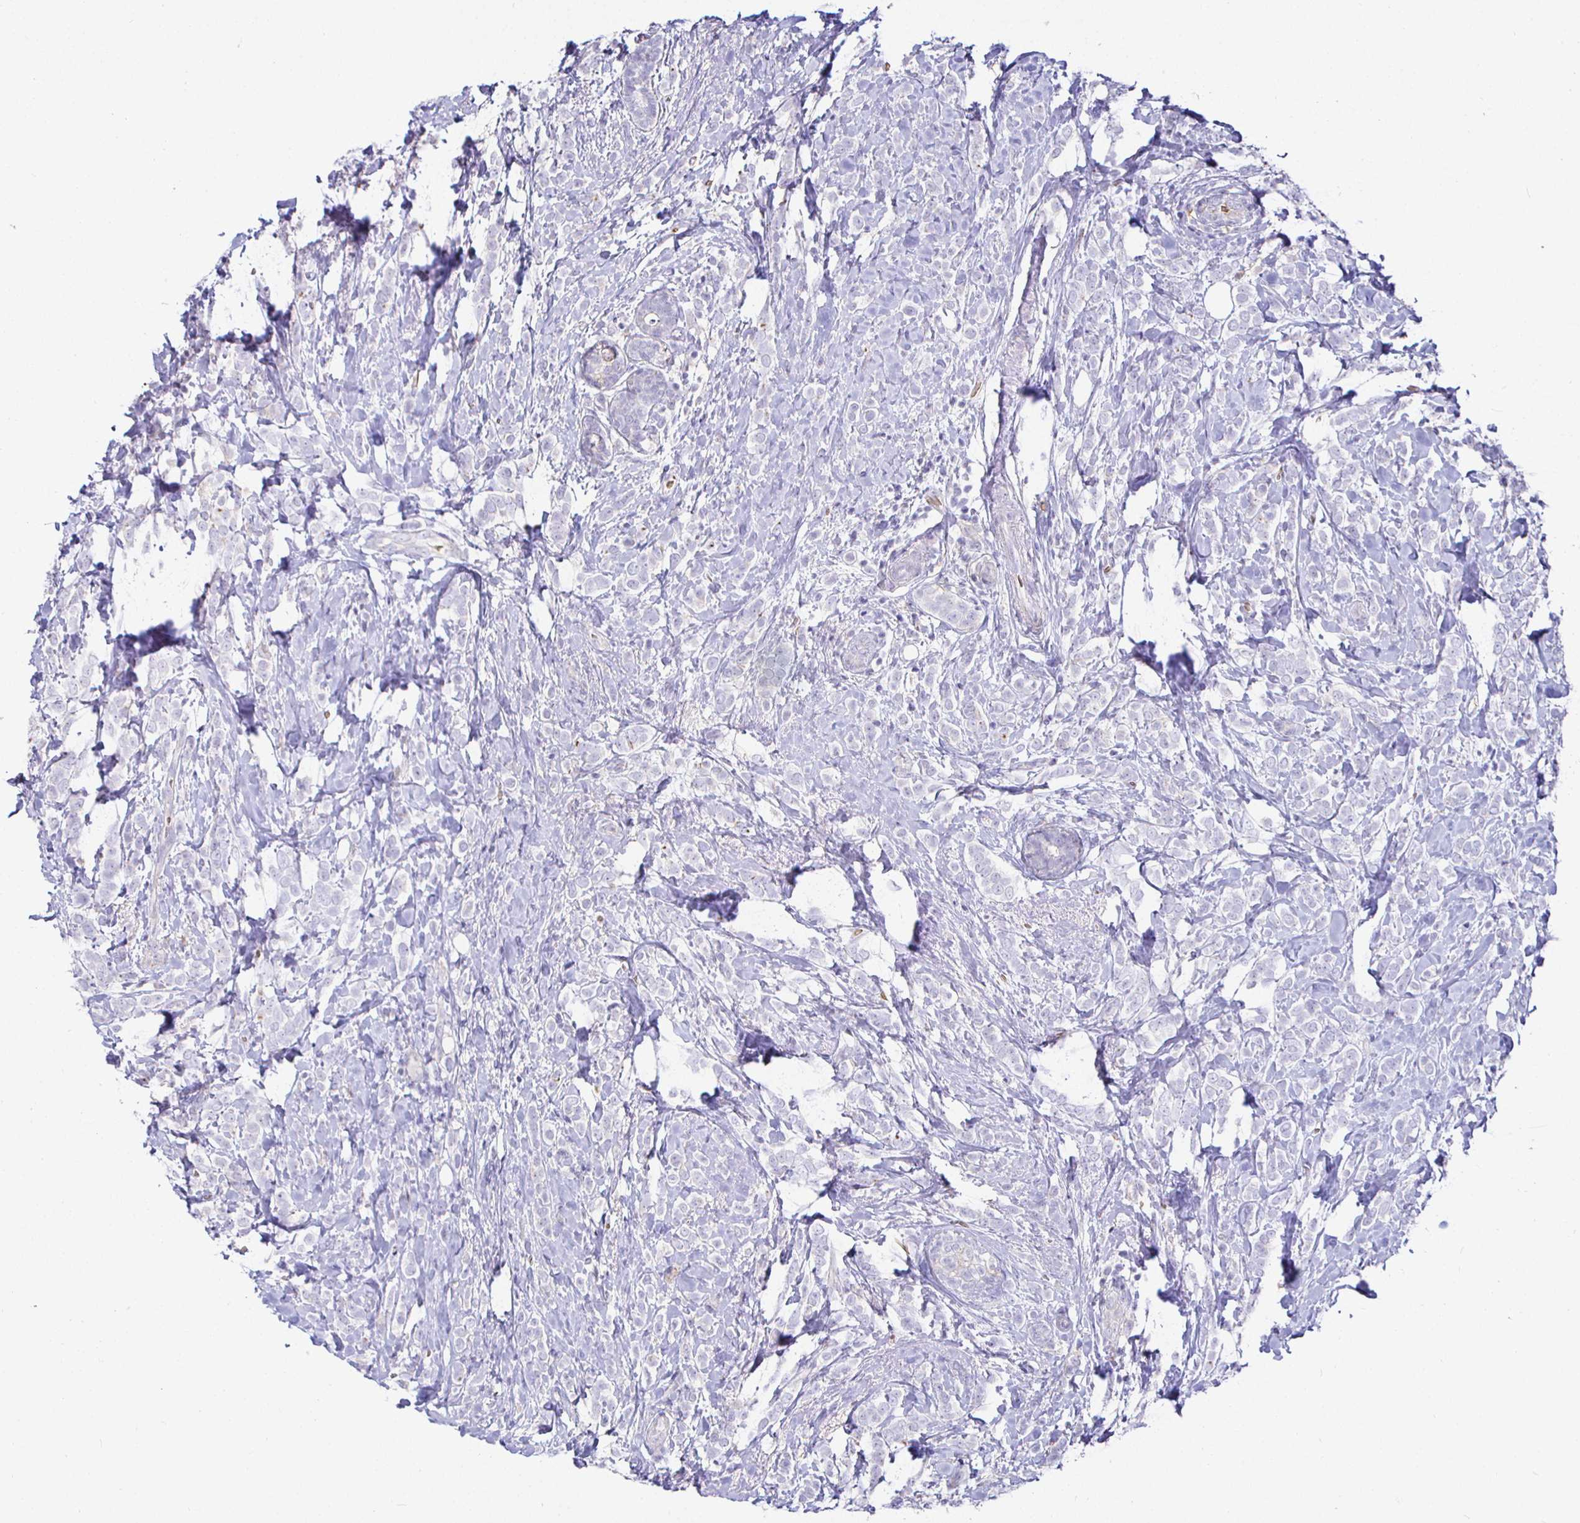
{"staining": {"intensity": "negative", "quantity": "none", "location": "none"}, "tissue": "breast cancer", "cell_type": "Tumor cells", "image_type": "cancer", "snomed": [{"axis": "morphology", "description": "Lobular carcinoma"}, {"axis": "topography", "description": "Breast"}], "caption": "This is an immunohistochemistry image of breast cancer (lobular carcinoma). There is no staining in tumor cells.", "gene": "SIRPA", "patient": {"sex": "female", "age": 49}}